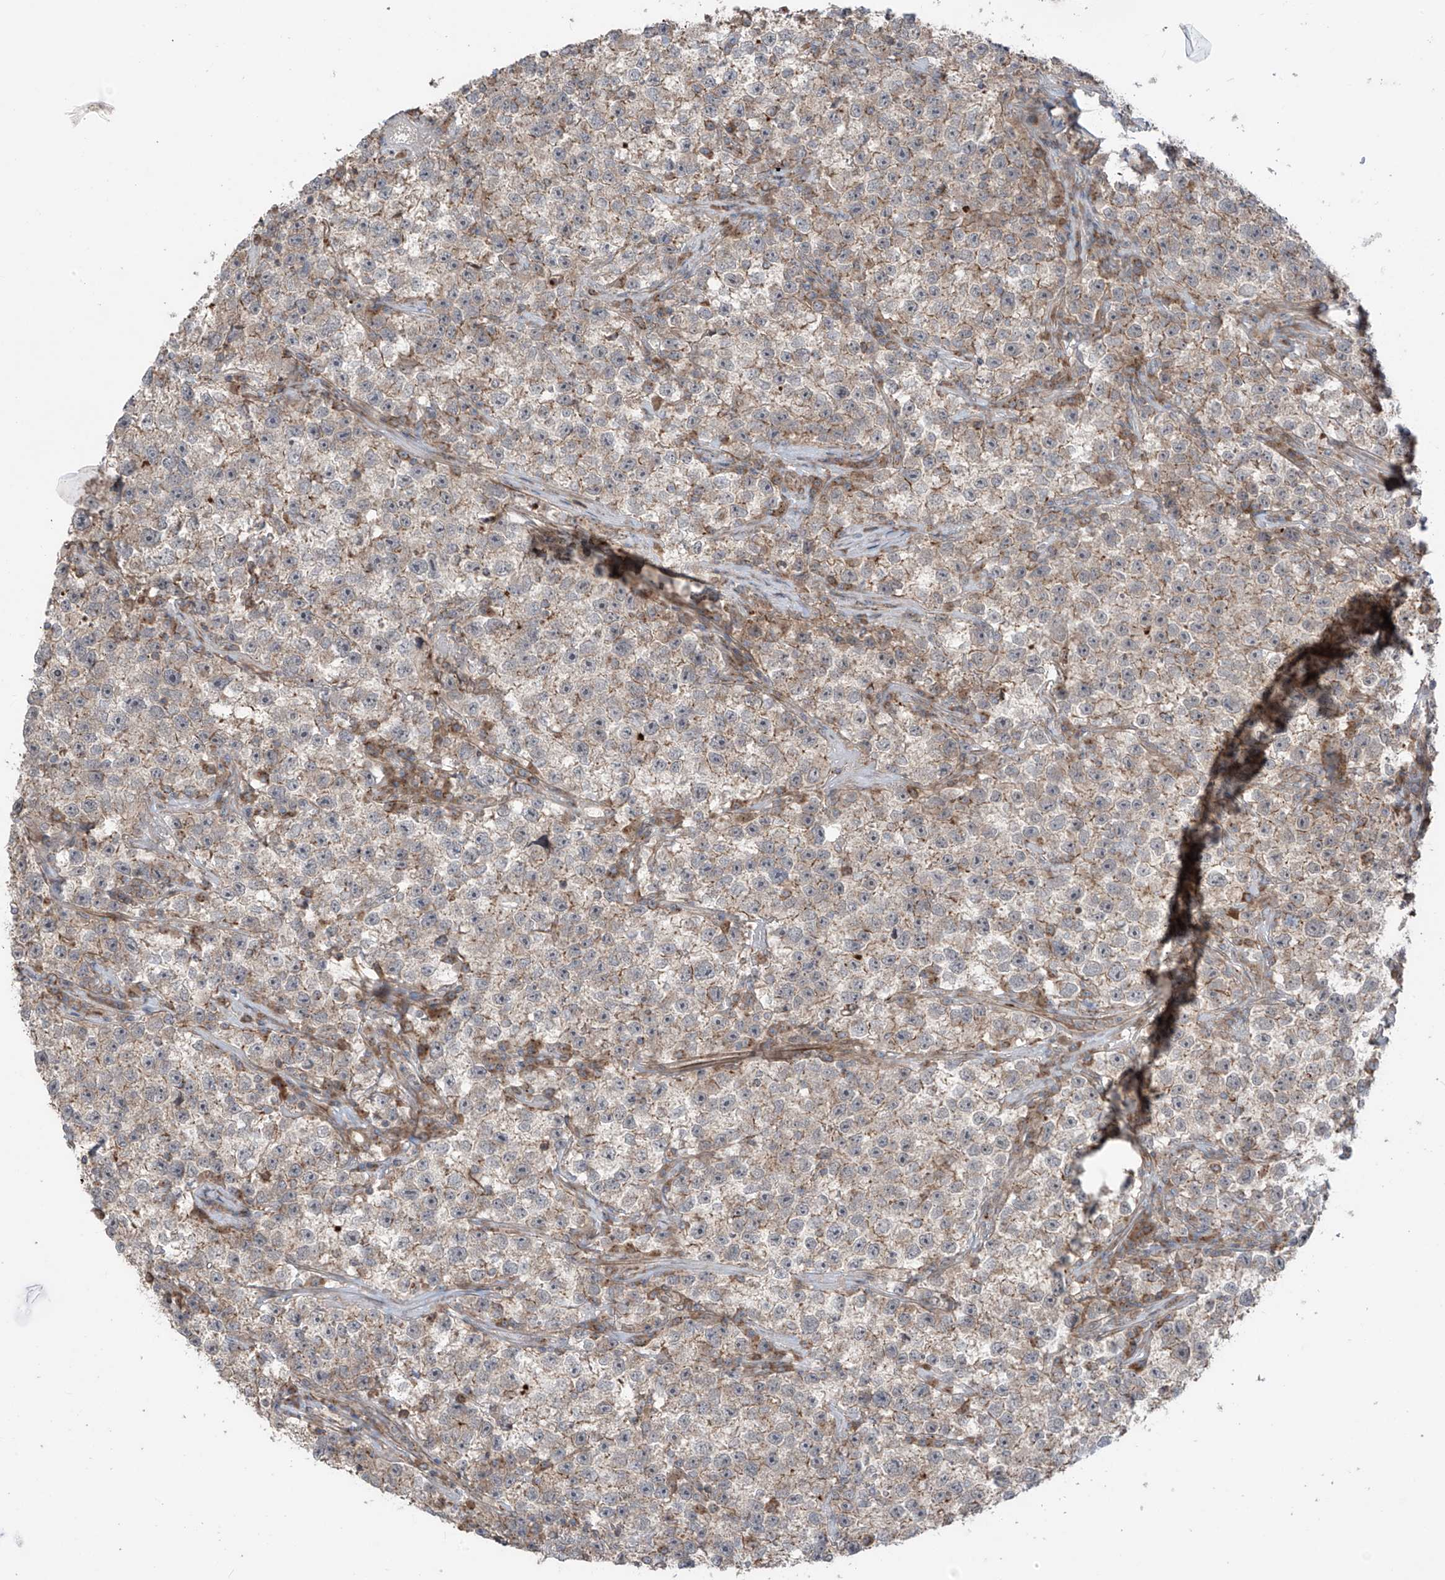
{"staining": {"intensity": "weak", "quantity": "<25%", "location": "cytoplasmic/membranous"}, "tissue": "testis cancer", "cell_type": "Tumor cells", "image_type": "cancer", "snomed": [{"axis": "morphology", "description": "Seminoma, NOS"}, {"axis": "topography", "description": "Testis"}], "caption": "Testis cancer was stained to show a protein in brown. There is no significant expression in tumor cells.", "gene": "LRRC74A", "patient": {"sex": "male", "age": 22}}